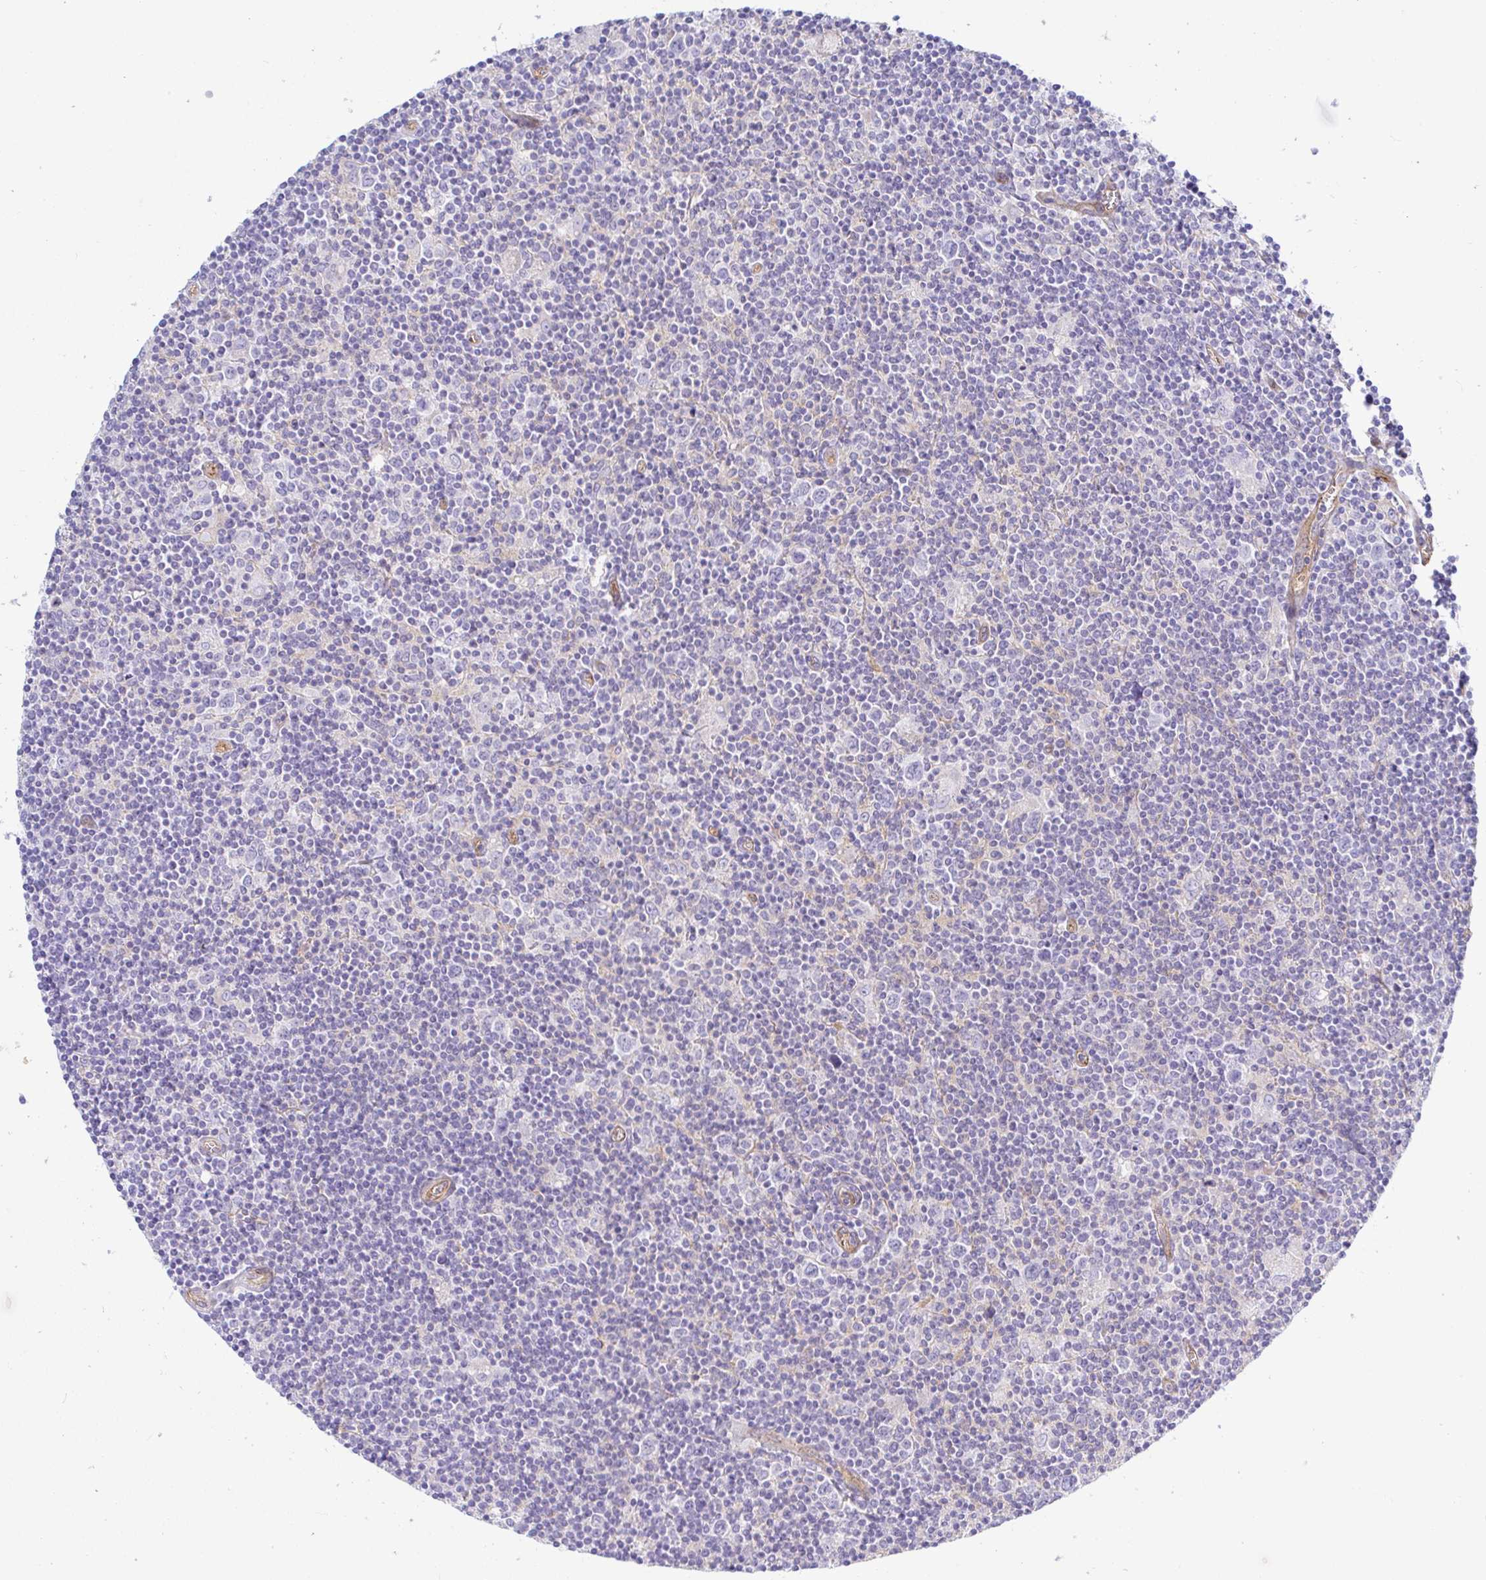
{"staining": {"intensity": "negative", "quantity": "none", "location": "none"}, "tissue": "lymphoma", "cell_type": "Tumor cells", "image_type": "cancer", "snomed": [{"axis": "morphology", "description": "Hodgkin's disease, NOS"}, {"axis": "topography", "description": "Lymph node"}], "caption": "This is an immunohistochemistry image of human Hodgkin's disease. There is no positivity in tumor cells.", "gene": "ARL4D", "patient": {"sex": "male", "age": 40}}